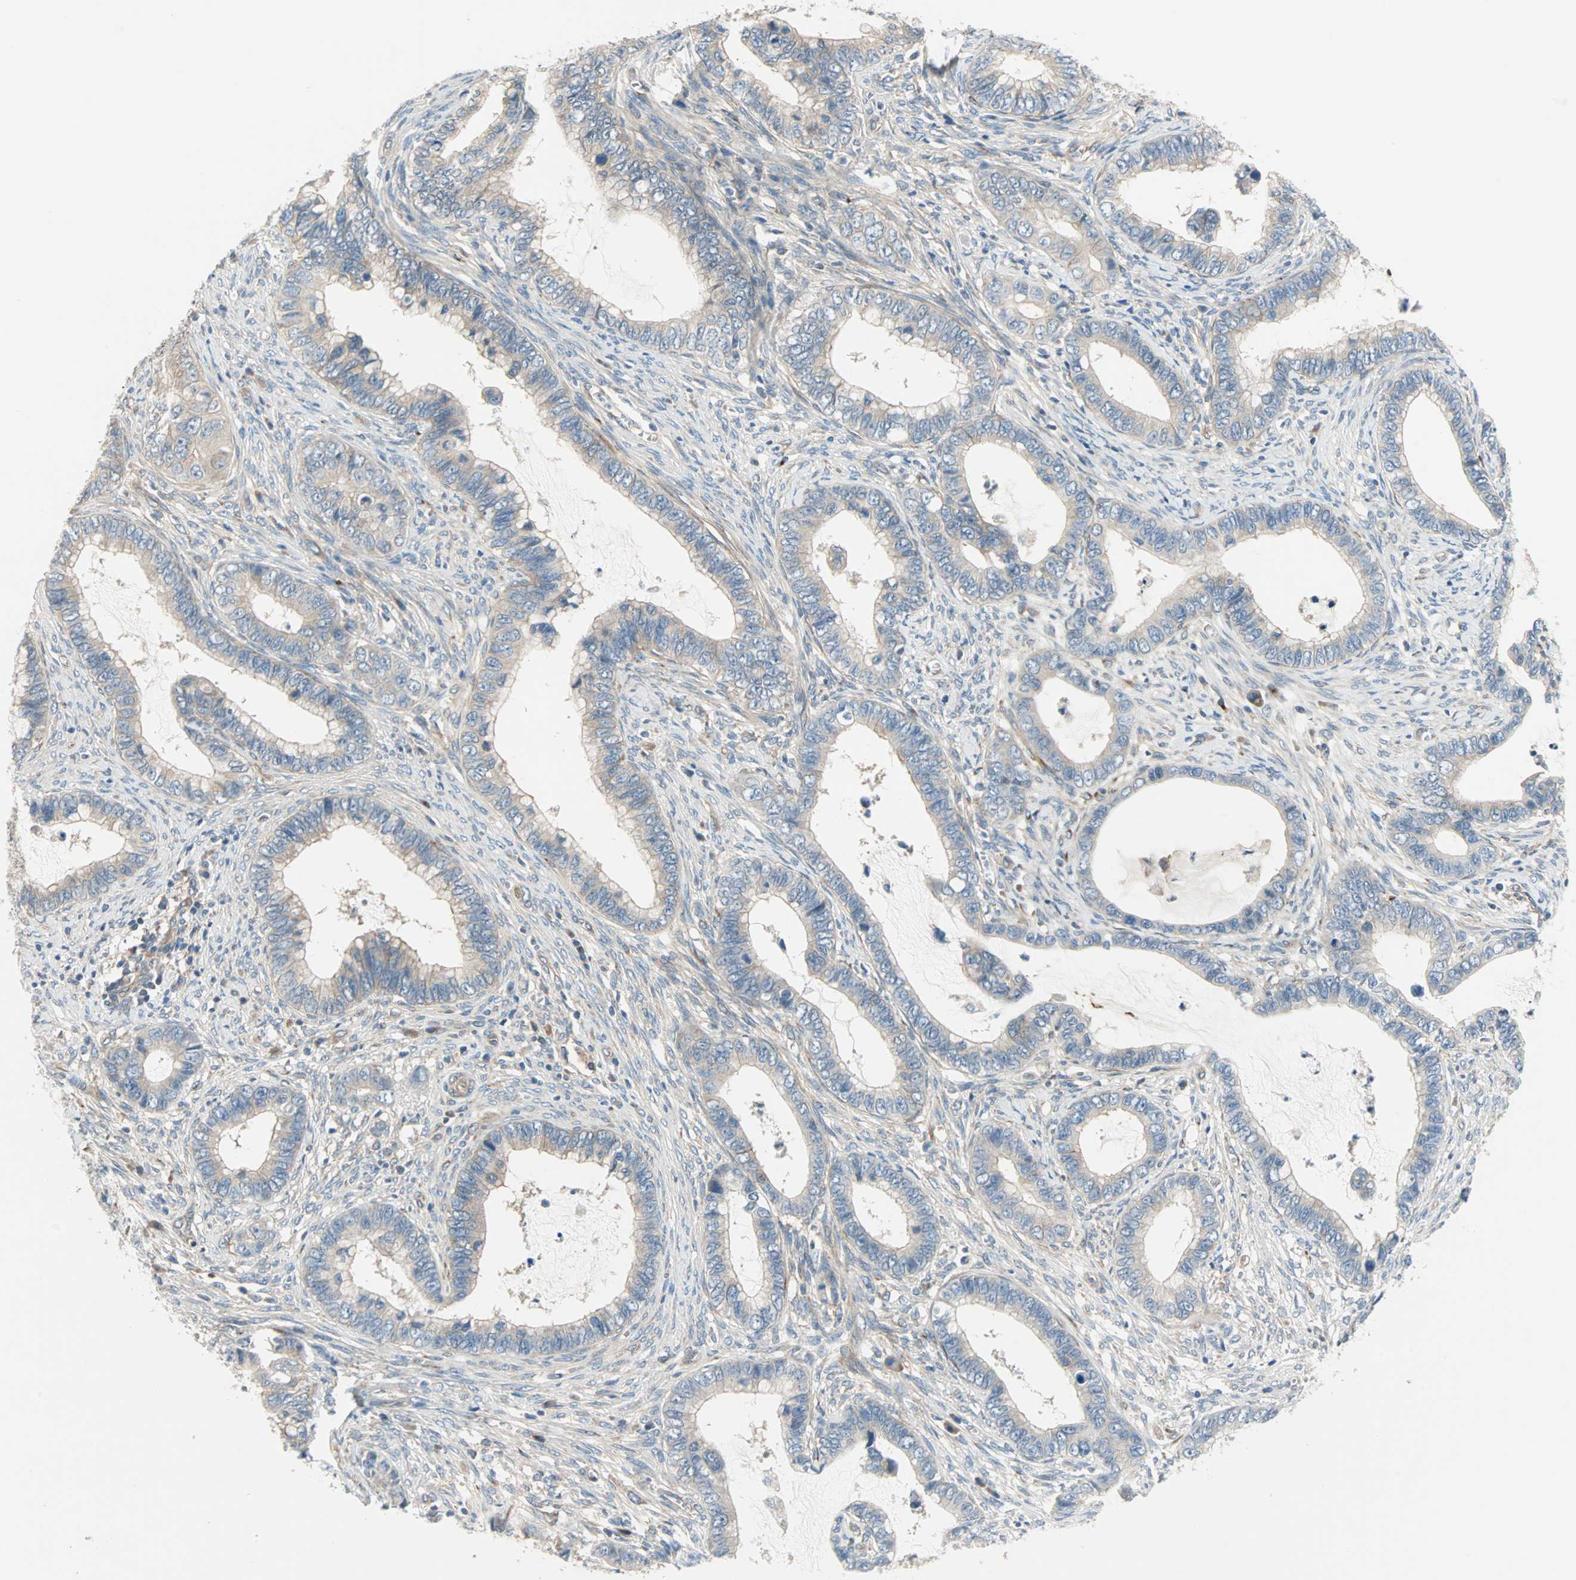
{"staining": {"intensity": "weak", "quantity": "<25%", "location": "cytoplasmic/membranous"}, "tissue": "cervical cancer", "cell_type": "Tumor cells", "image_type": "cancer", "snomed": [{"axis": "morphology", "description": "Adenocarcinoma, NOS"}, {"axis": "topography", "description": "Cervix"}], "caption": "Tumor cells show no significant expression in cervical cancer (adenocarcinoma).", "gene": "PDE8A", "patient": {"sex": "female", "age": 44}}